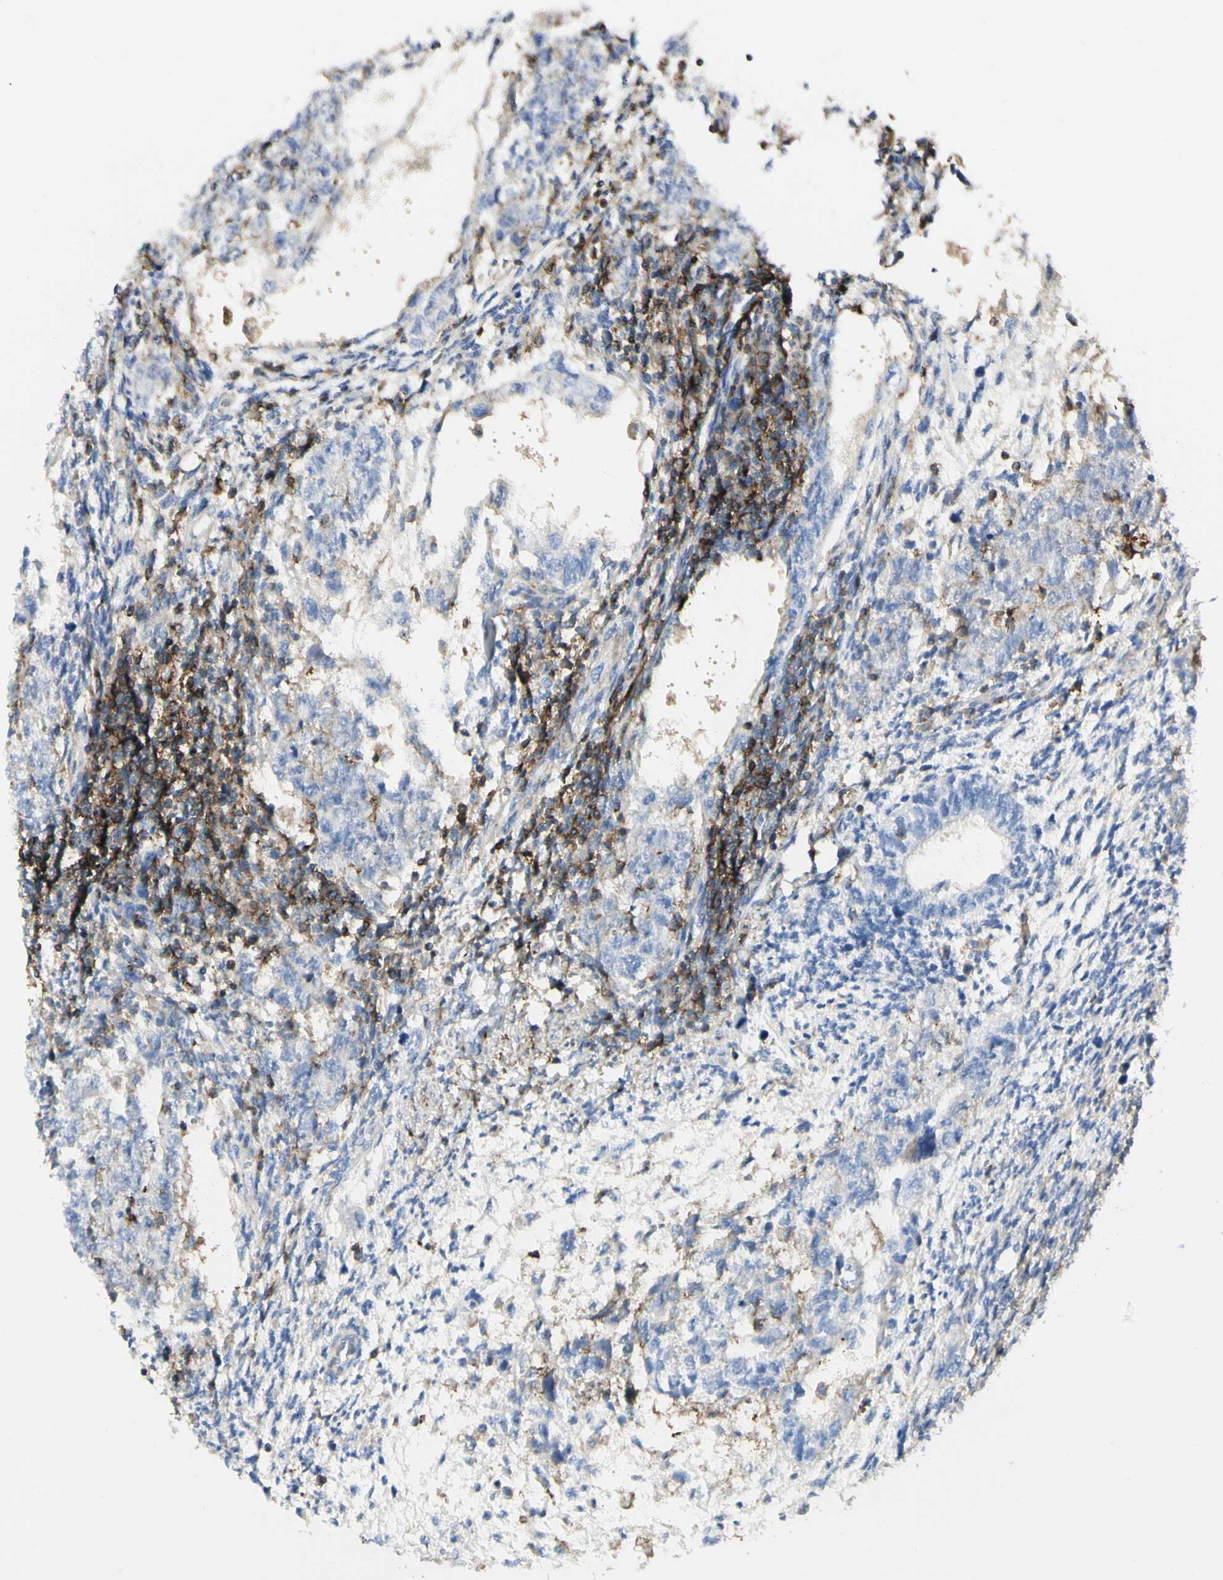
{"staining": {"intensity": "weak", "quantity": "<25%", "location": "cytoplasmic/membranous"}, "tissue": "testis cancer", "cell_type": "Tumor cells", "image_type": "cancer", "snomed": [{"axis": "morphology", "description": "Normal tissue, NOS"}, {"axis": "morphology", "description": "Carcinoma, Embryonal, NOS"}, {"axis": "topography", "description": "Testis"}], "caption": "Tumor cells show no significant protein expression in testis cancer.", "gene": "CLEC2B", "patient": {"sex": "male", "age": 36}}